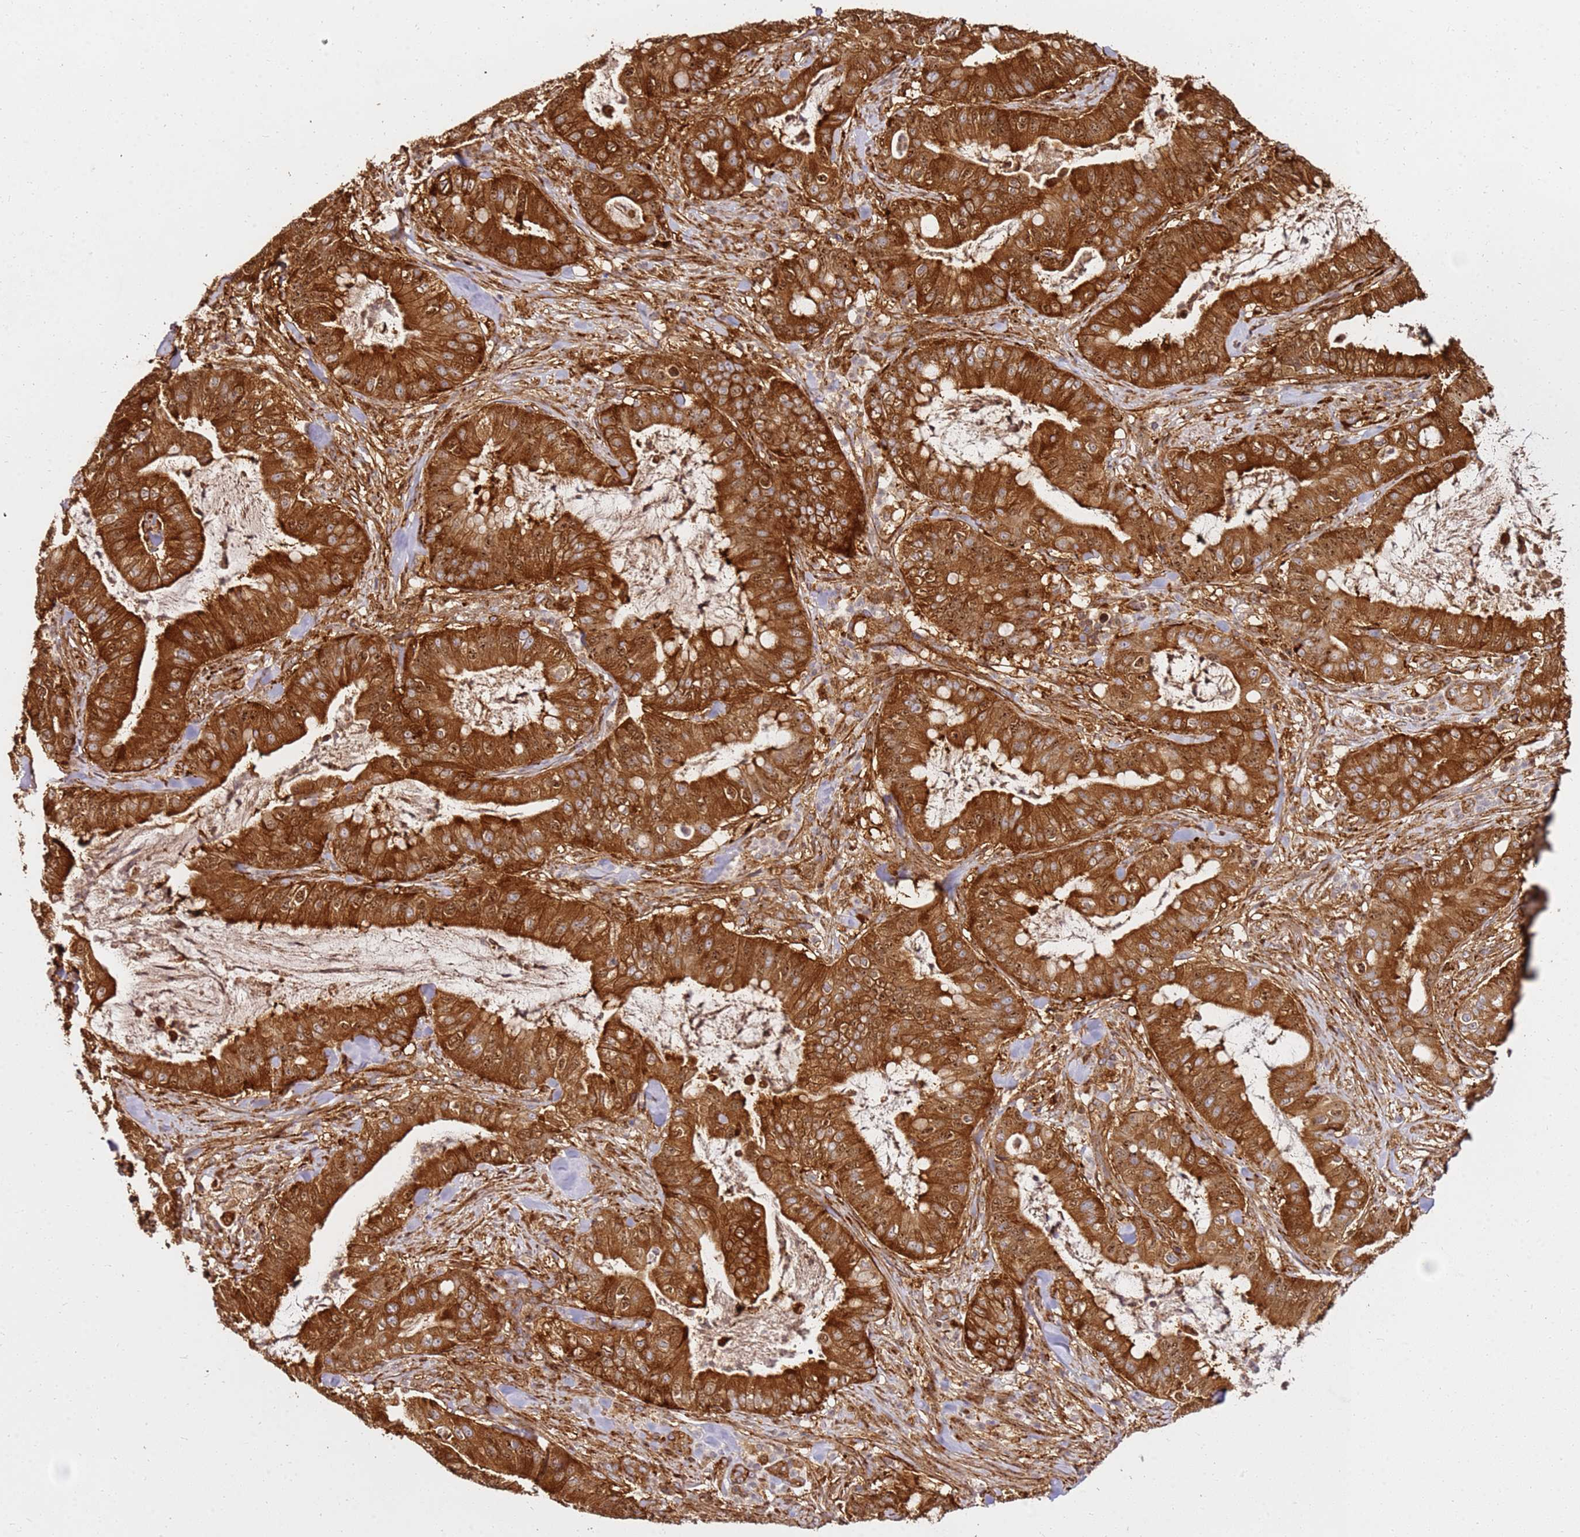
{"staining": {"intensity": "strong", "quantity": ">75%", "location": "cytoplasmic/membranous"}, "tissue": "pancreatic cancer", "cell_type": "Tumor cells", "image_type": "cancer", "snomed": [{"axis": "morphology", "description": "Adenocarcinoma, NOS"}, {"axis": "topography", "description": "Pancreas"}], "caption": "Strong cytoplasmic/membranous protein positivity is seen in approximately >75% of tumor cells in pancreatic adenocarcinoma.", "gene": "DVL3", "patient": {"sex": "male", "age": 71}}